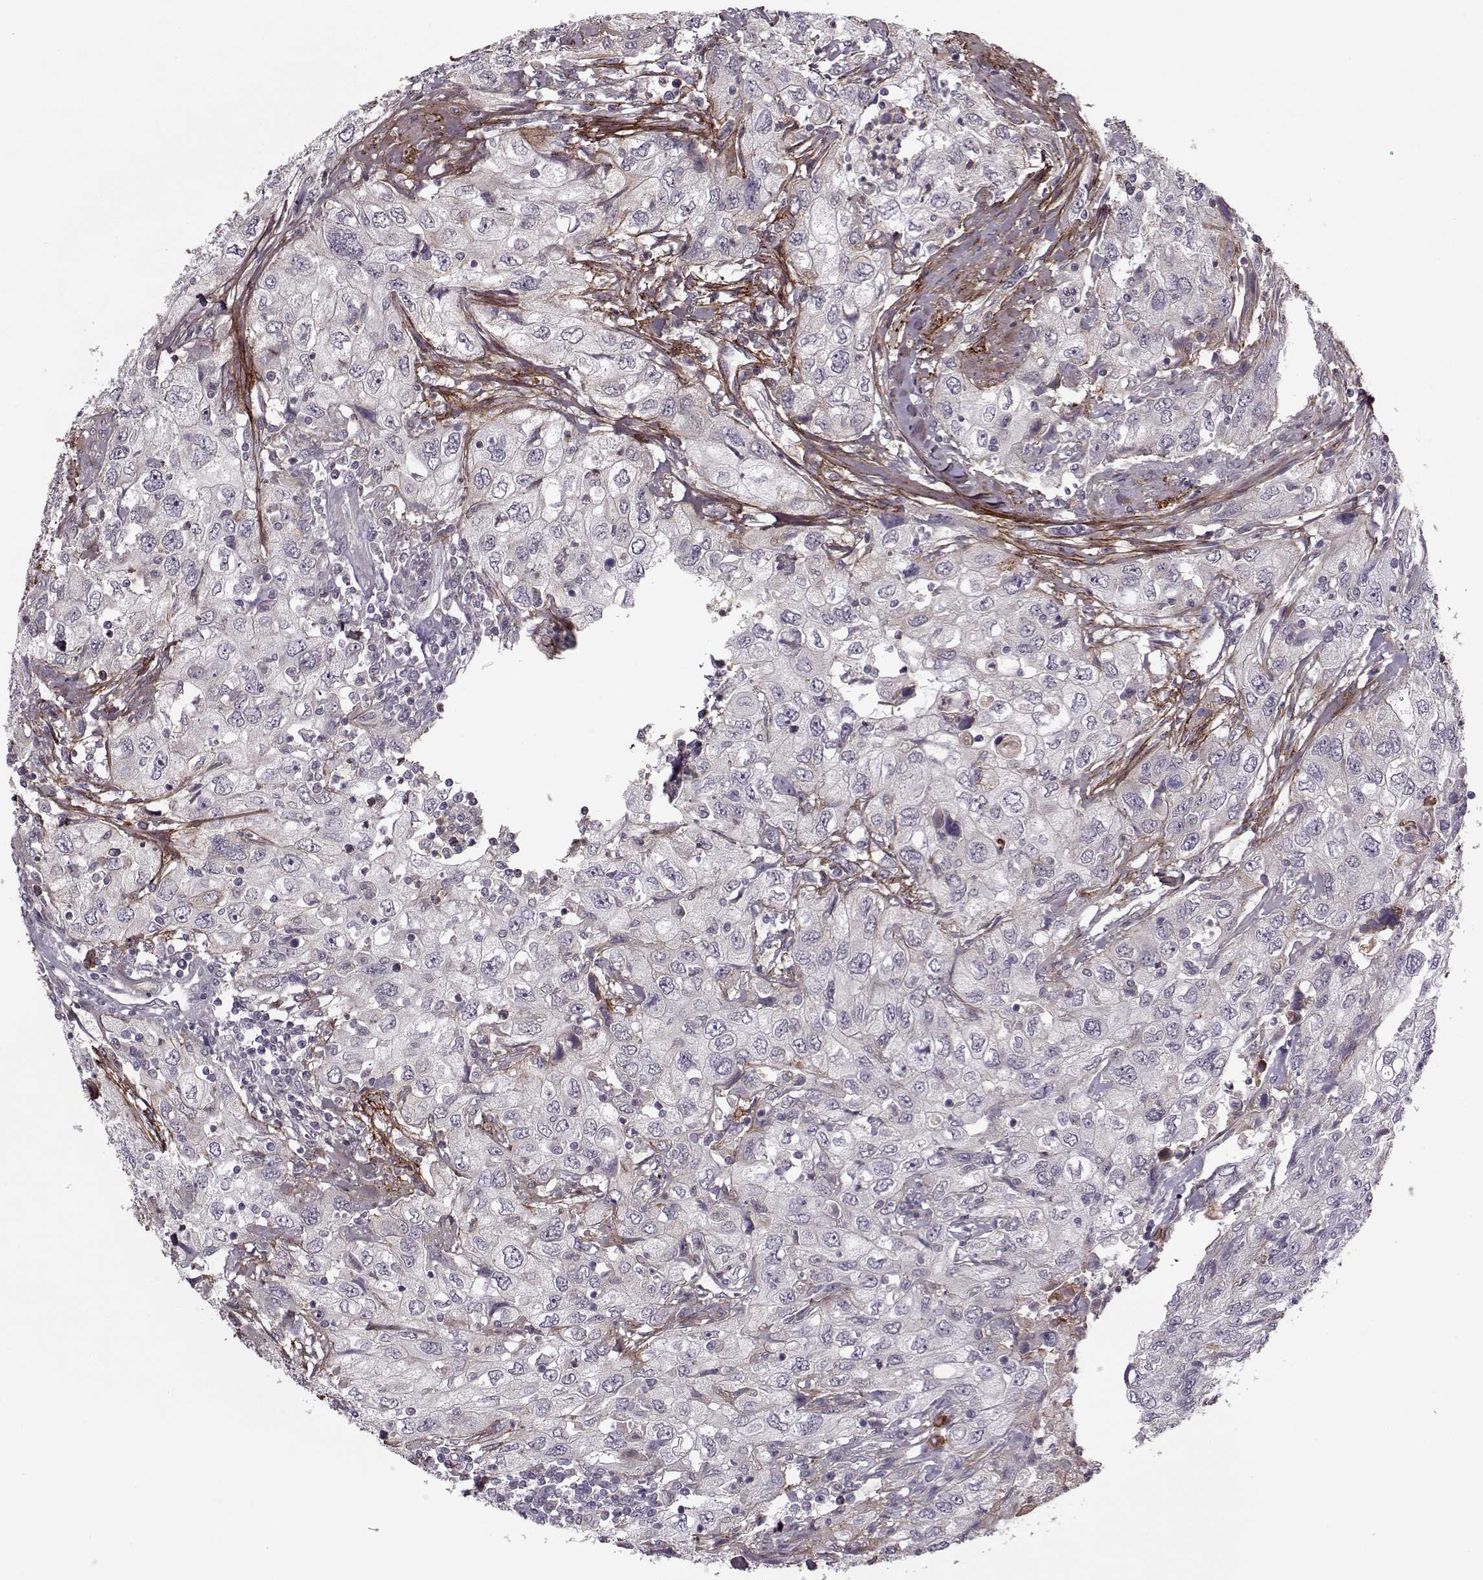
{"staining": {"intensity": "negative", "quantity": "none", "location": "none"}, "tissue": "urothelial cancer", "cell_type": "Tumor cells", "image_type": "cancer", "snomed": [{"axis": "morphology", "description": "Urothelial carcinoma, High grade"}, {"axis": "topography", "description": "Urinary bladder"}], "caption": "IHC micrograph of human high-grade urothelial carcinoma stained for a protein (brown), which shows no positivity in tumor cells.", "gene": "DENND4B", "patient": {"sex": "male", "age": 76}}